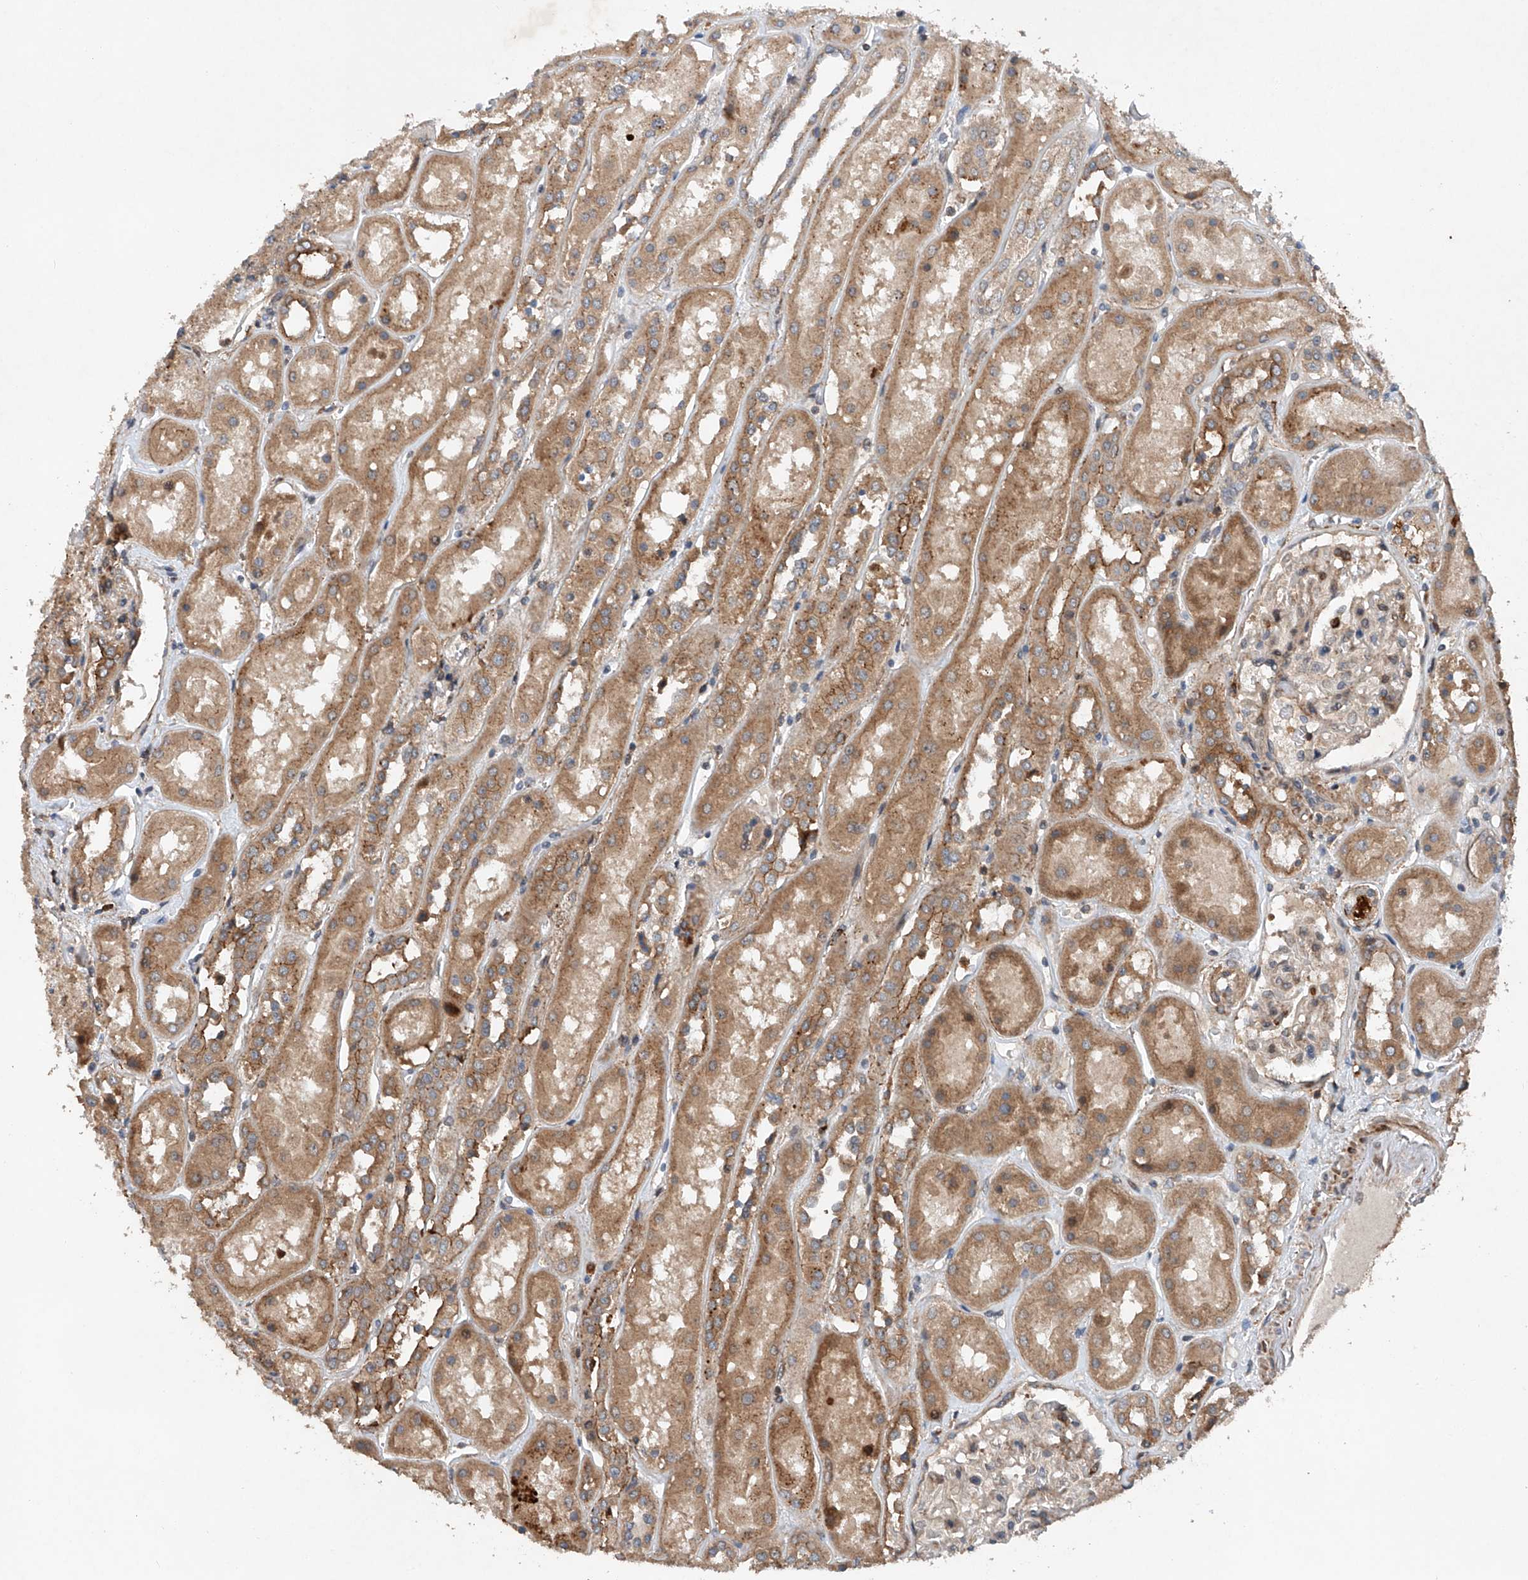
{"staining": {"intensity": "moderate", "quantity": "<25%", "location": "cytoplasmic/membranous"}, "tissue": "kidney", "cell_type": "Cells in glomeruli", "image_type": "normal", "snomed": [{"axis": "morphology", "description": "Normal tissue, NOS"}, {"axis": "topography", "description": "Kidney"}], "caption": "DAB immunohistochemical staining of unremarkable kidney reveals moderate cytoplasmic/membranous protein staining in approximately <25% of cells in glomeruli. The staining was performed using DAB, with brown indicating positive protein expression. Nuclei are stained blue with hematoxylin.", "gene": "CEP85L", "patient": {"sex": "male", "age": 70}}